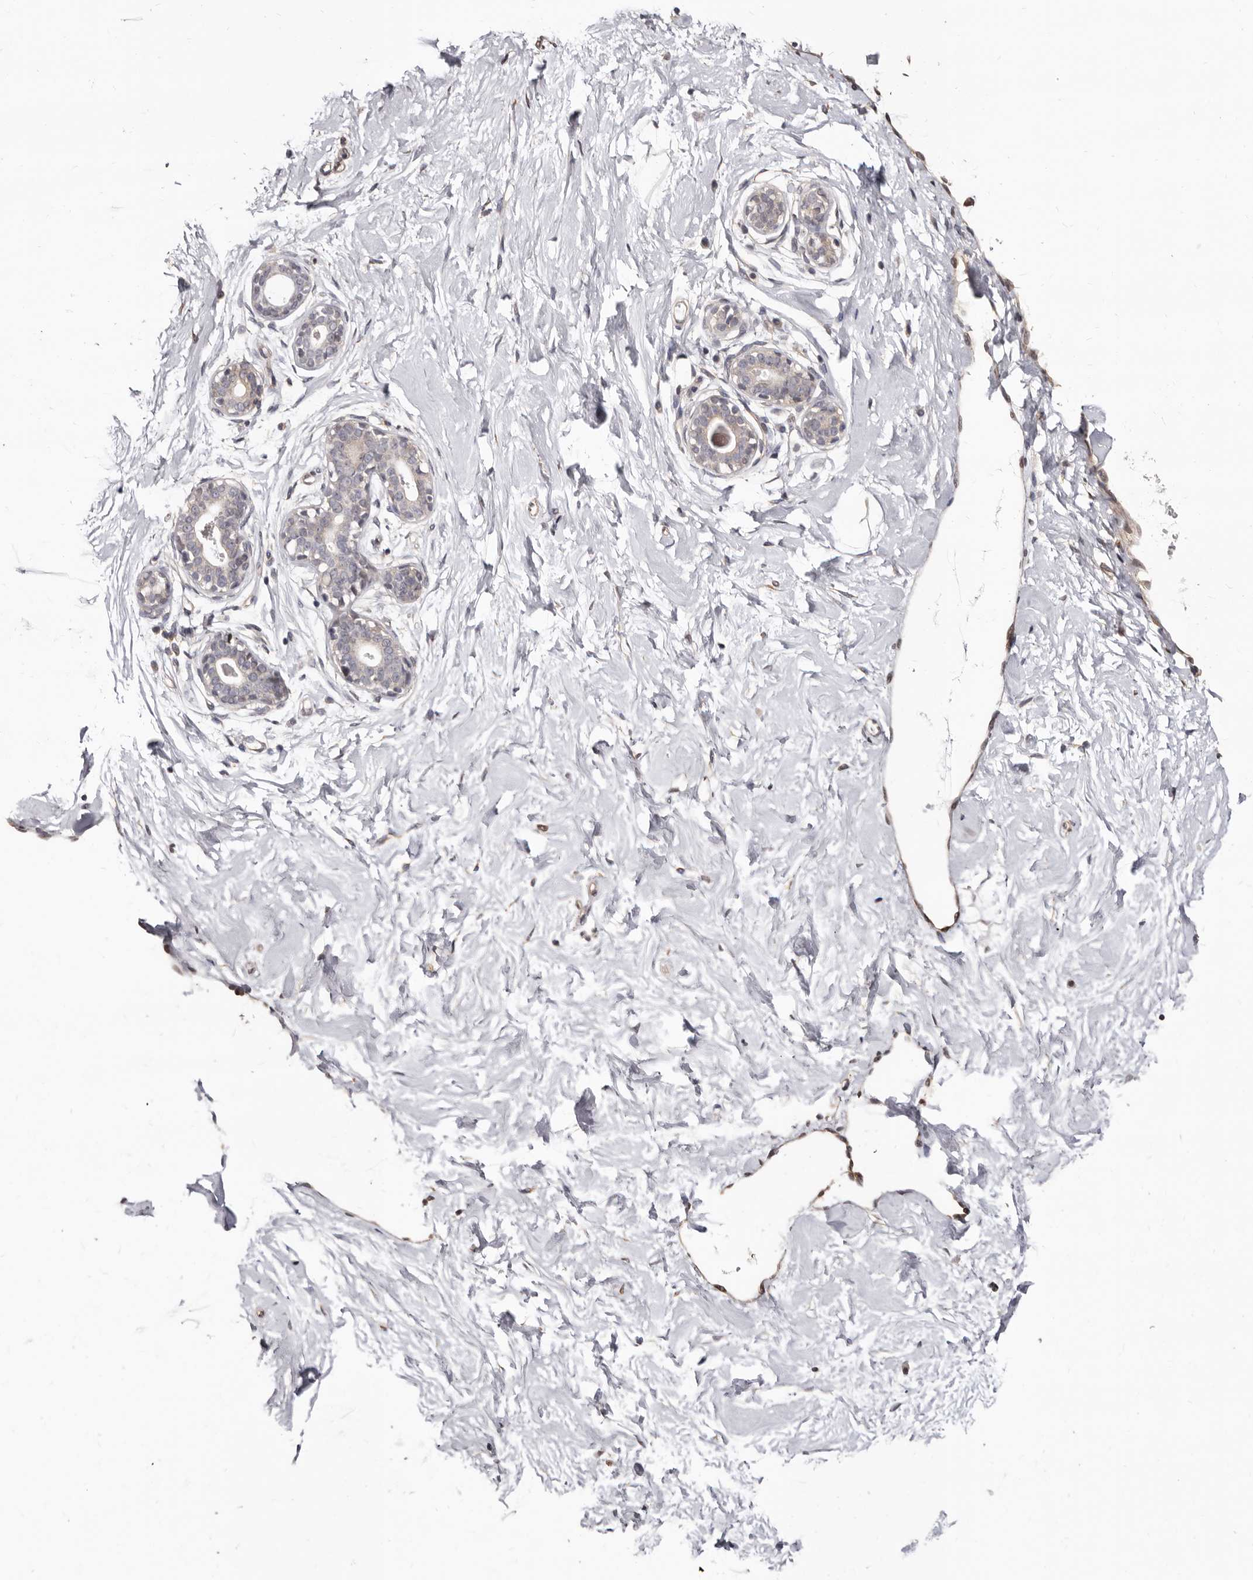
{"staining": {"intensity": "negative", "quantity": "none", "location": "none"}, "tissue": "breast", "cell_type": "Adipocytes", "image_type": "normal", "snomed": [{"axis": "morphology", "description": "Normal tissue, NOS"}, {"axis": "morphology", "description": "Adenoma, NOS"}, {"axis": "topography", "description": "Breast"}], "caption": "Immunohistochemistry image of normal breast: human breast stained with DAB (3,3'-diaminobenzidine) shows no significant protein expression in adipocytes.", "gene": "KHDRBS2", "patient": {"sex": "female", "age": 23}}